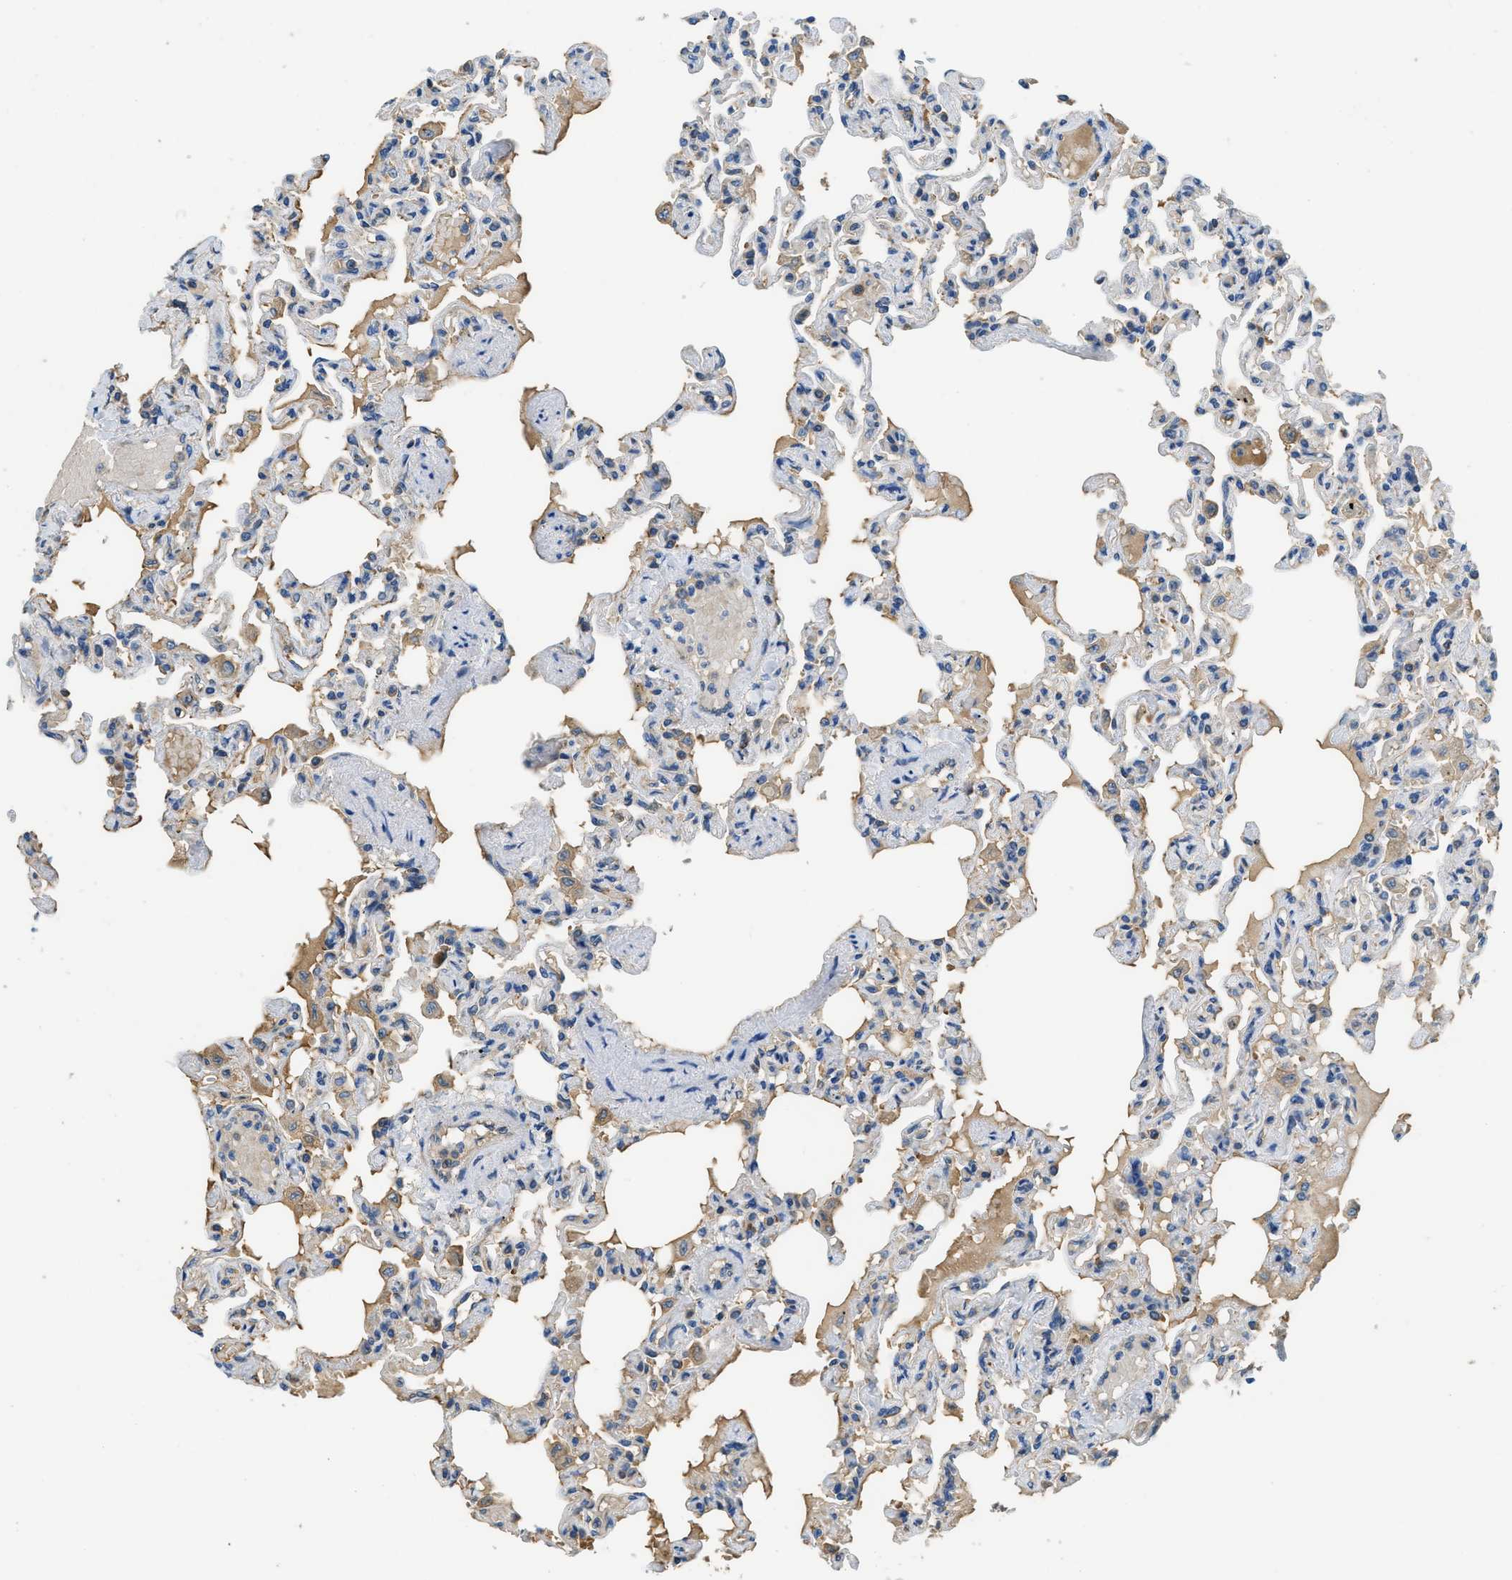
{"staining": {"intensity": "weak", "quantity": "25%-75%", "location": "cytoplasmic/membranous"}, "tissue": "lung", "cell_type": "Alveolar cells", "image_type": "normal", "snomed": [{"axis": "morphology", "description": "Normal tissue, NOS"}, {"axis": "topography", "description": "Lung"}], "caption": "Brown immunohistochemical staining in benign human lung shows weak cytoplasmic/membranous positivity in approximately 25%-75% of alveolar cells.", "gene": "RIPK2", "patient": {"sex": "male", "age": 21}}